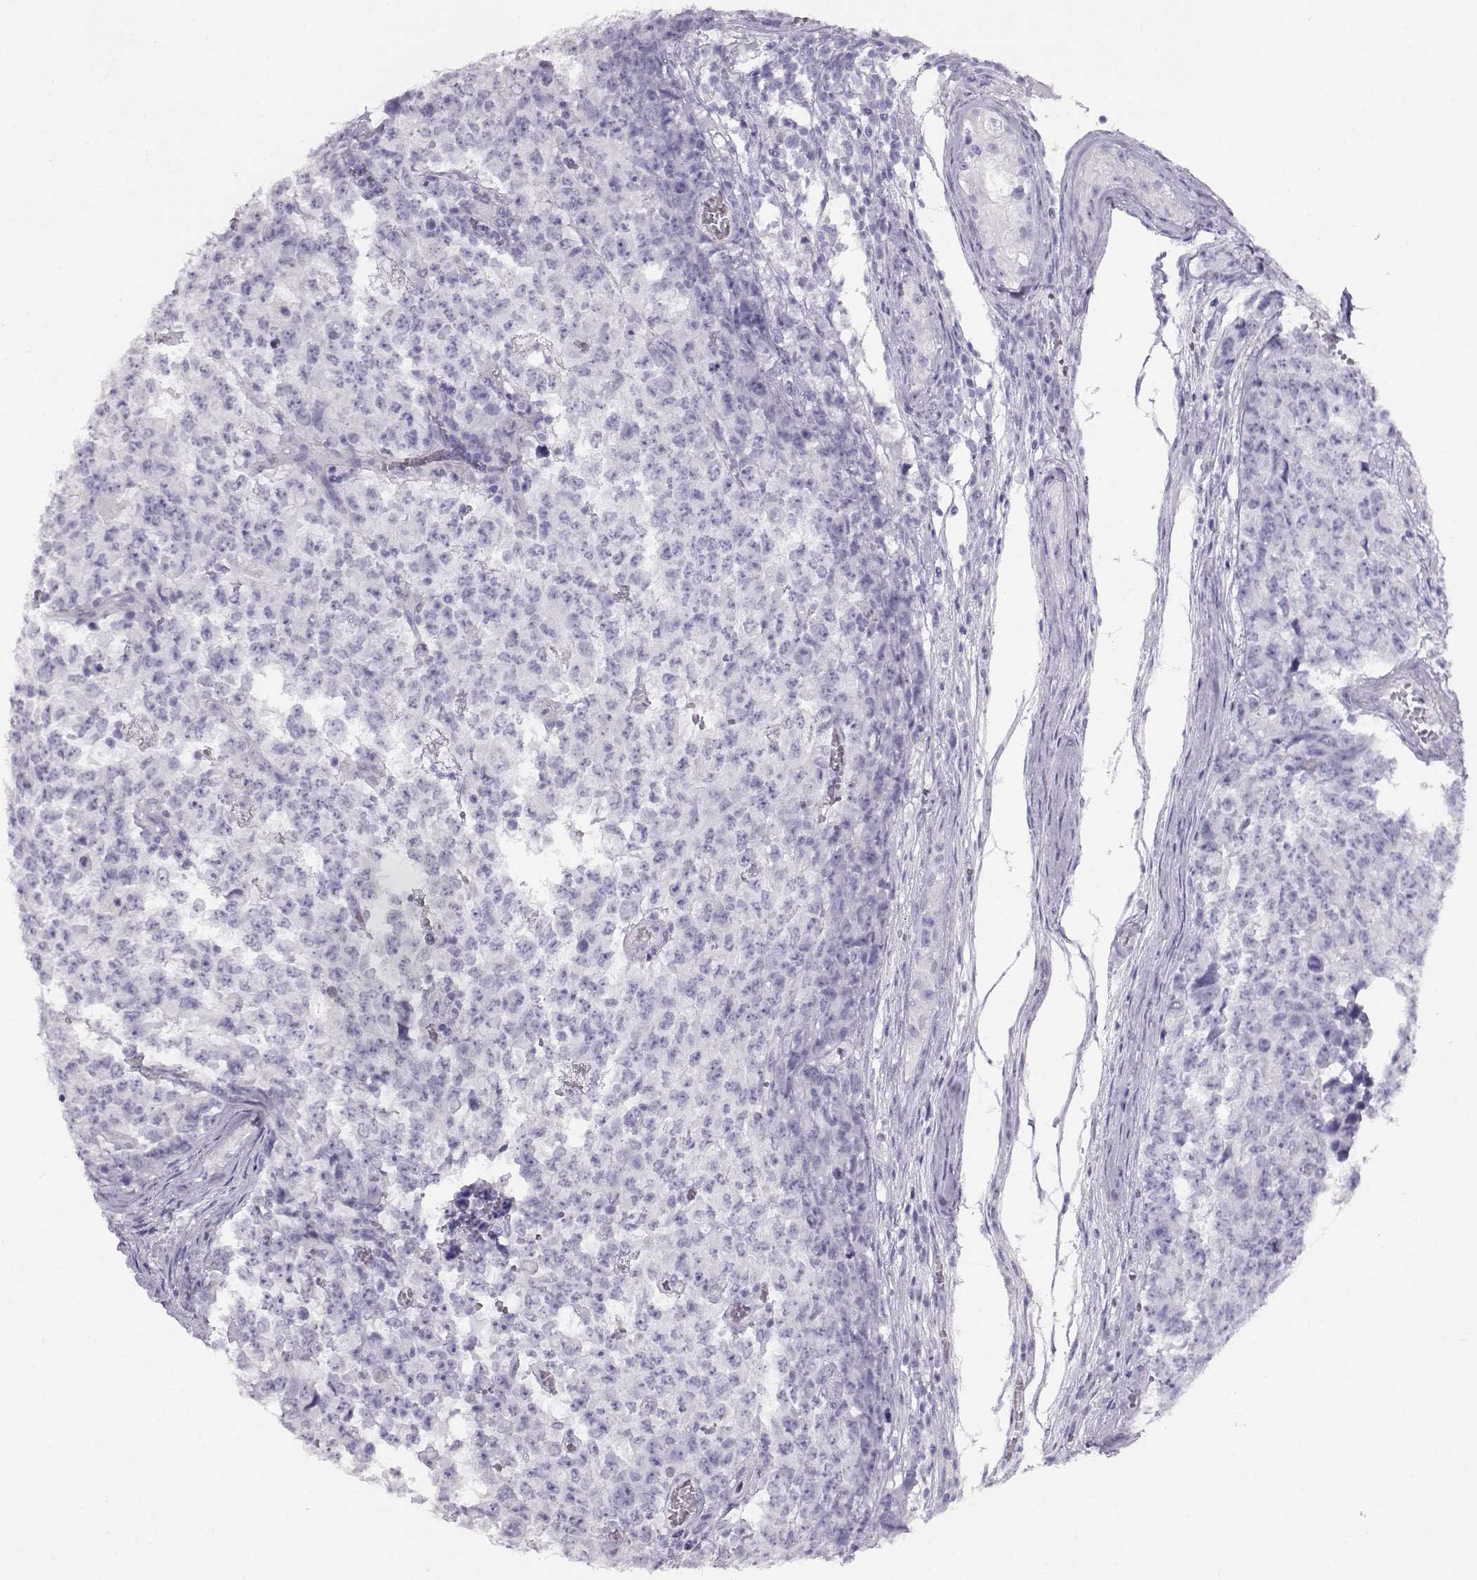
{"staining": {"intensity": "negative", "quantity": "none", "location": "none"}, "tissue": "testis cancer", "cell_type": "Tumor cells", "image_type": "cancer", "snomed": [{"axis": "morphology", "description": "Carcinoma, Embryonal, NOS"}, {"axis": "topography", "description": "Testis"}], "caption": "Testis cancer (embryonal carcinoma) was stained to show a protein in brown. There is no significant staining in tumor cells. The staining was performed using DAB to visualize the protein expression in brown, while the nuclei were stained in blue with hematoxylin (Magnification: 20x).", "gene": "ACTN2", "patient": {"sex": "male", "age": 23}}